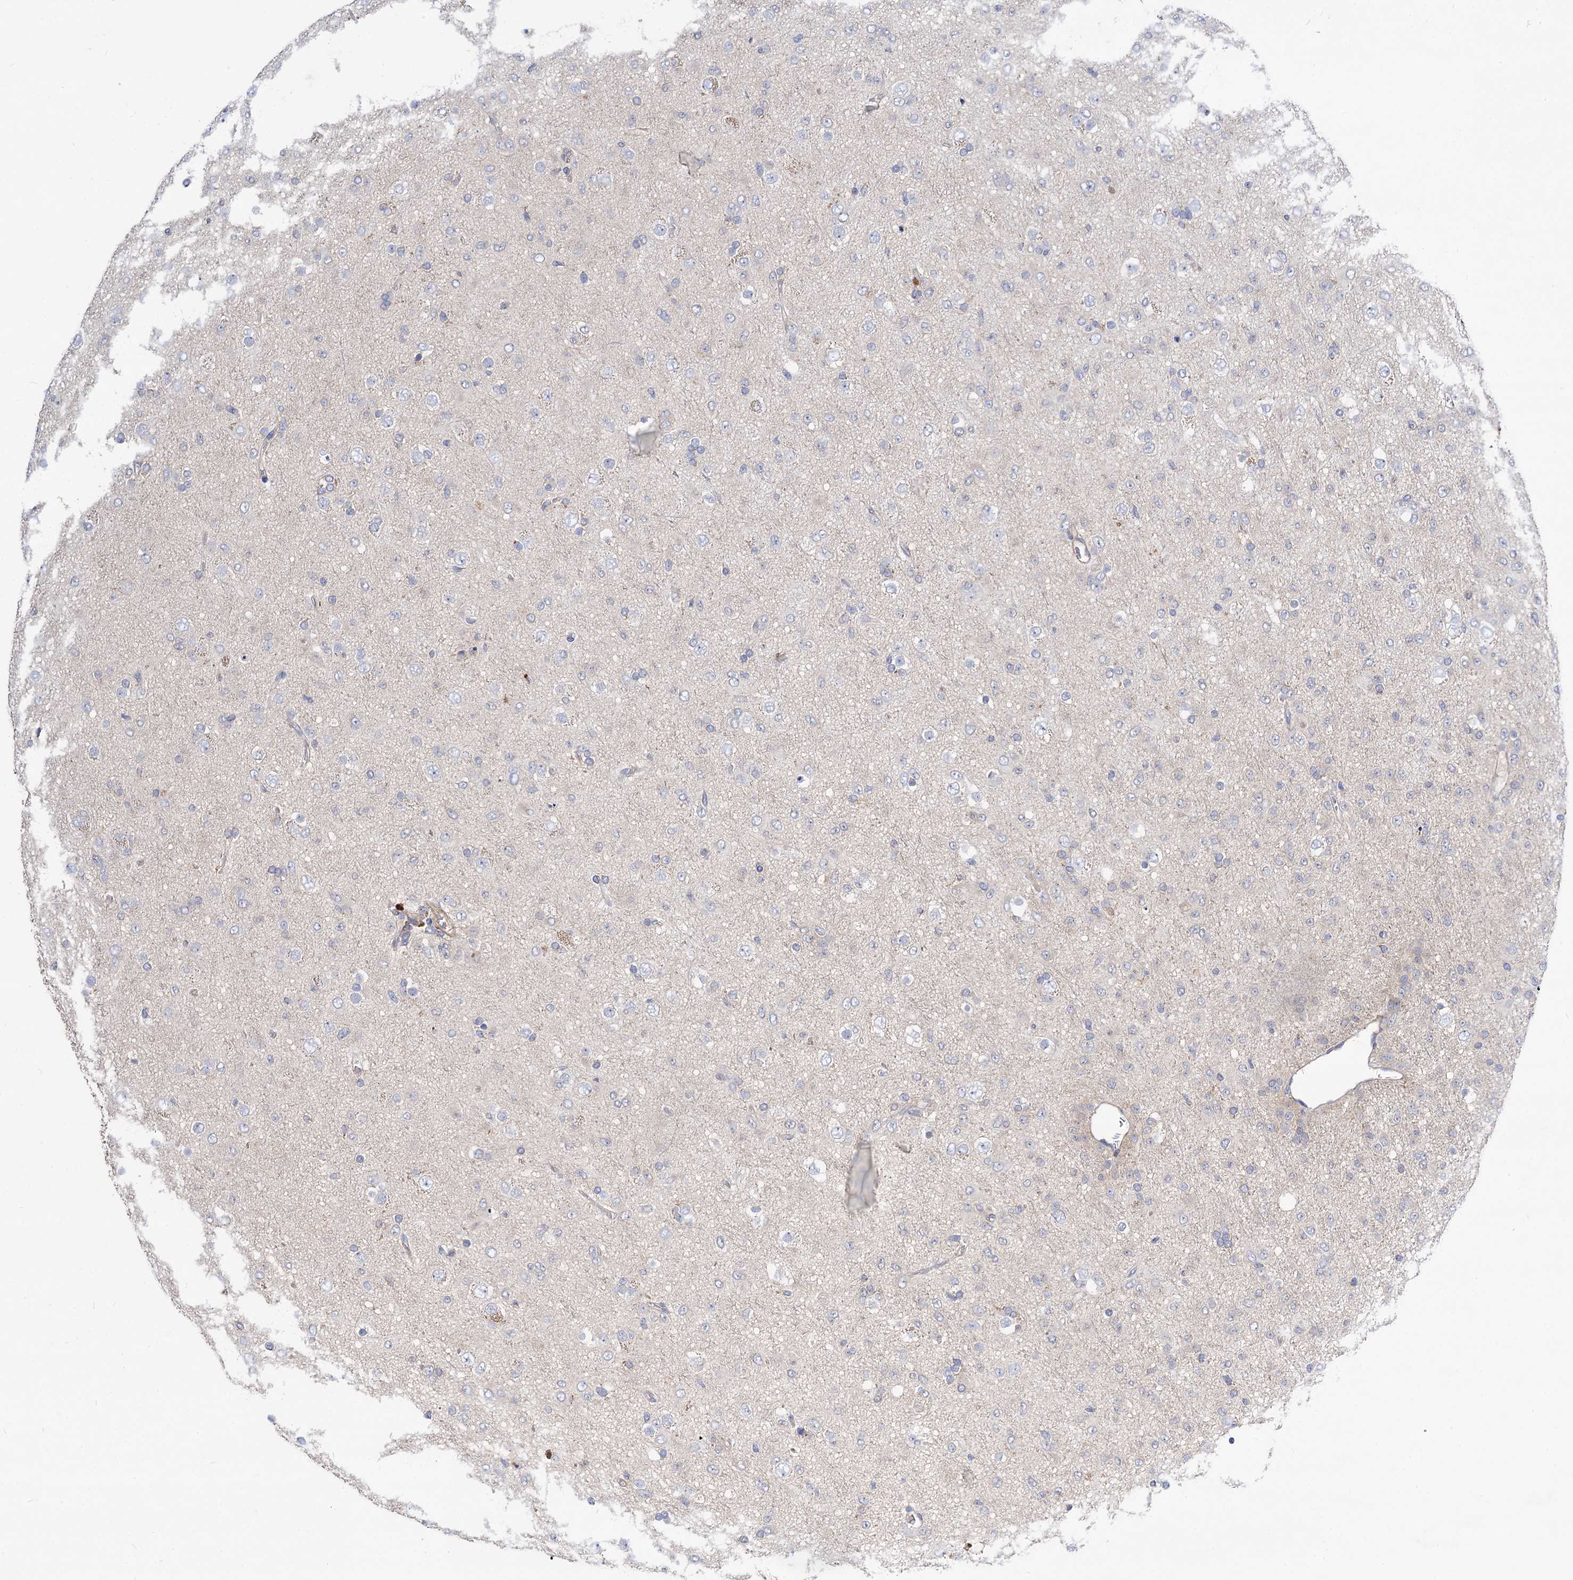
{"staining": {"intensity": "negative", "quantity": "none", "location": "none"}, "tissue": "glioma", "cell_type": "Tumor cells", "image_type": "cancer", "snomed": [{"axis": "morphology", "description": "Glioma, malignant, Low grade"}, {"axis": "topography", "description": "Brain"}], "caption": "Malignant glioma (low-grade) was stained to show a protein in brown. There is no significant positivity in tumor cells. The staining was performed using DAB to visualize the protein expression in brown, while the nuclei were stained in blue with hematoxylin (Magnification: 20x).", "gene": "NUDCD2", "patient": {"sex": "male", "age": 65}}